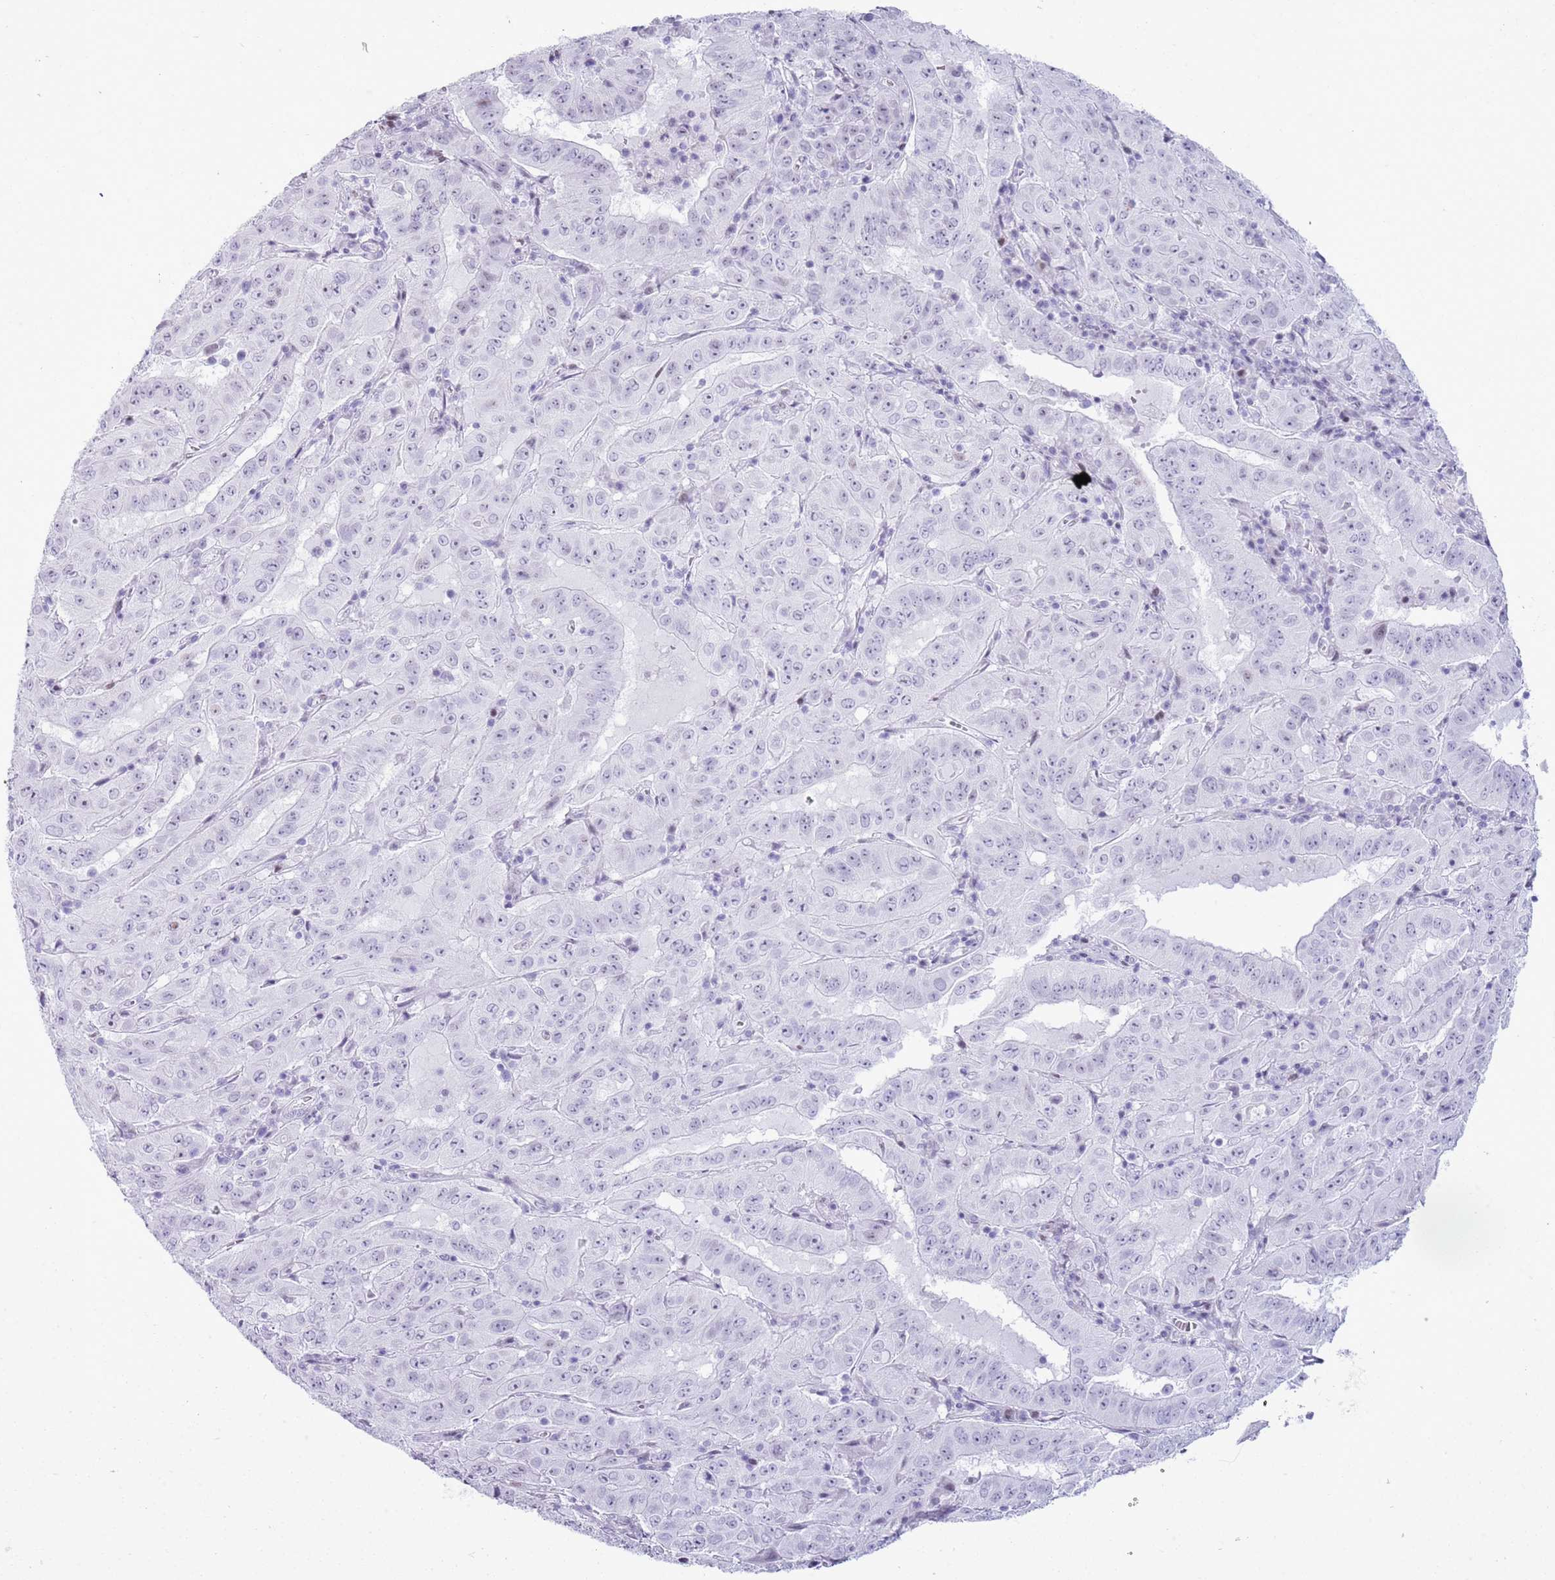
{"staining": {"intensity": "negative", "quantity": "none", "location": "none"}, "tissue": "pancreatic cancer", "cell_type": "Tumor cells", "image_type": "cancer", "snomed": [{"axis": "morphology", "description": "Adenocarcinoma, NOS"}, {"axis": "topography", "description": "Pancreas"}], "caption": "Tumor cells are negative for brown protein staining in adenocarcinoma (pancreatic). The staining is performed using DAB (3,3'-diaminobenzidine) brown chromogen with nuclei counter-stained in using hematoxylin.", "gene": "ASIP", "patient": {"sex": "male", "age": 63}}